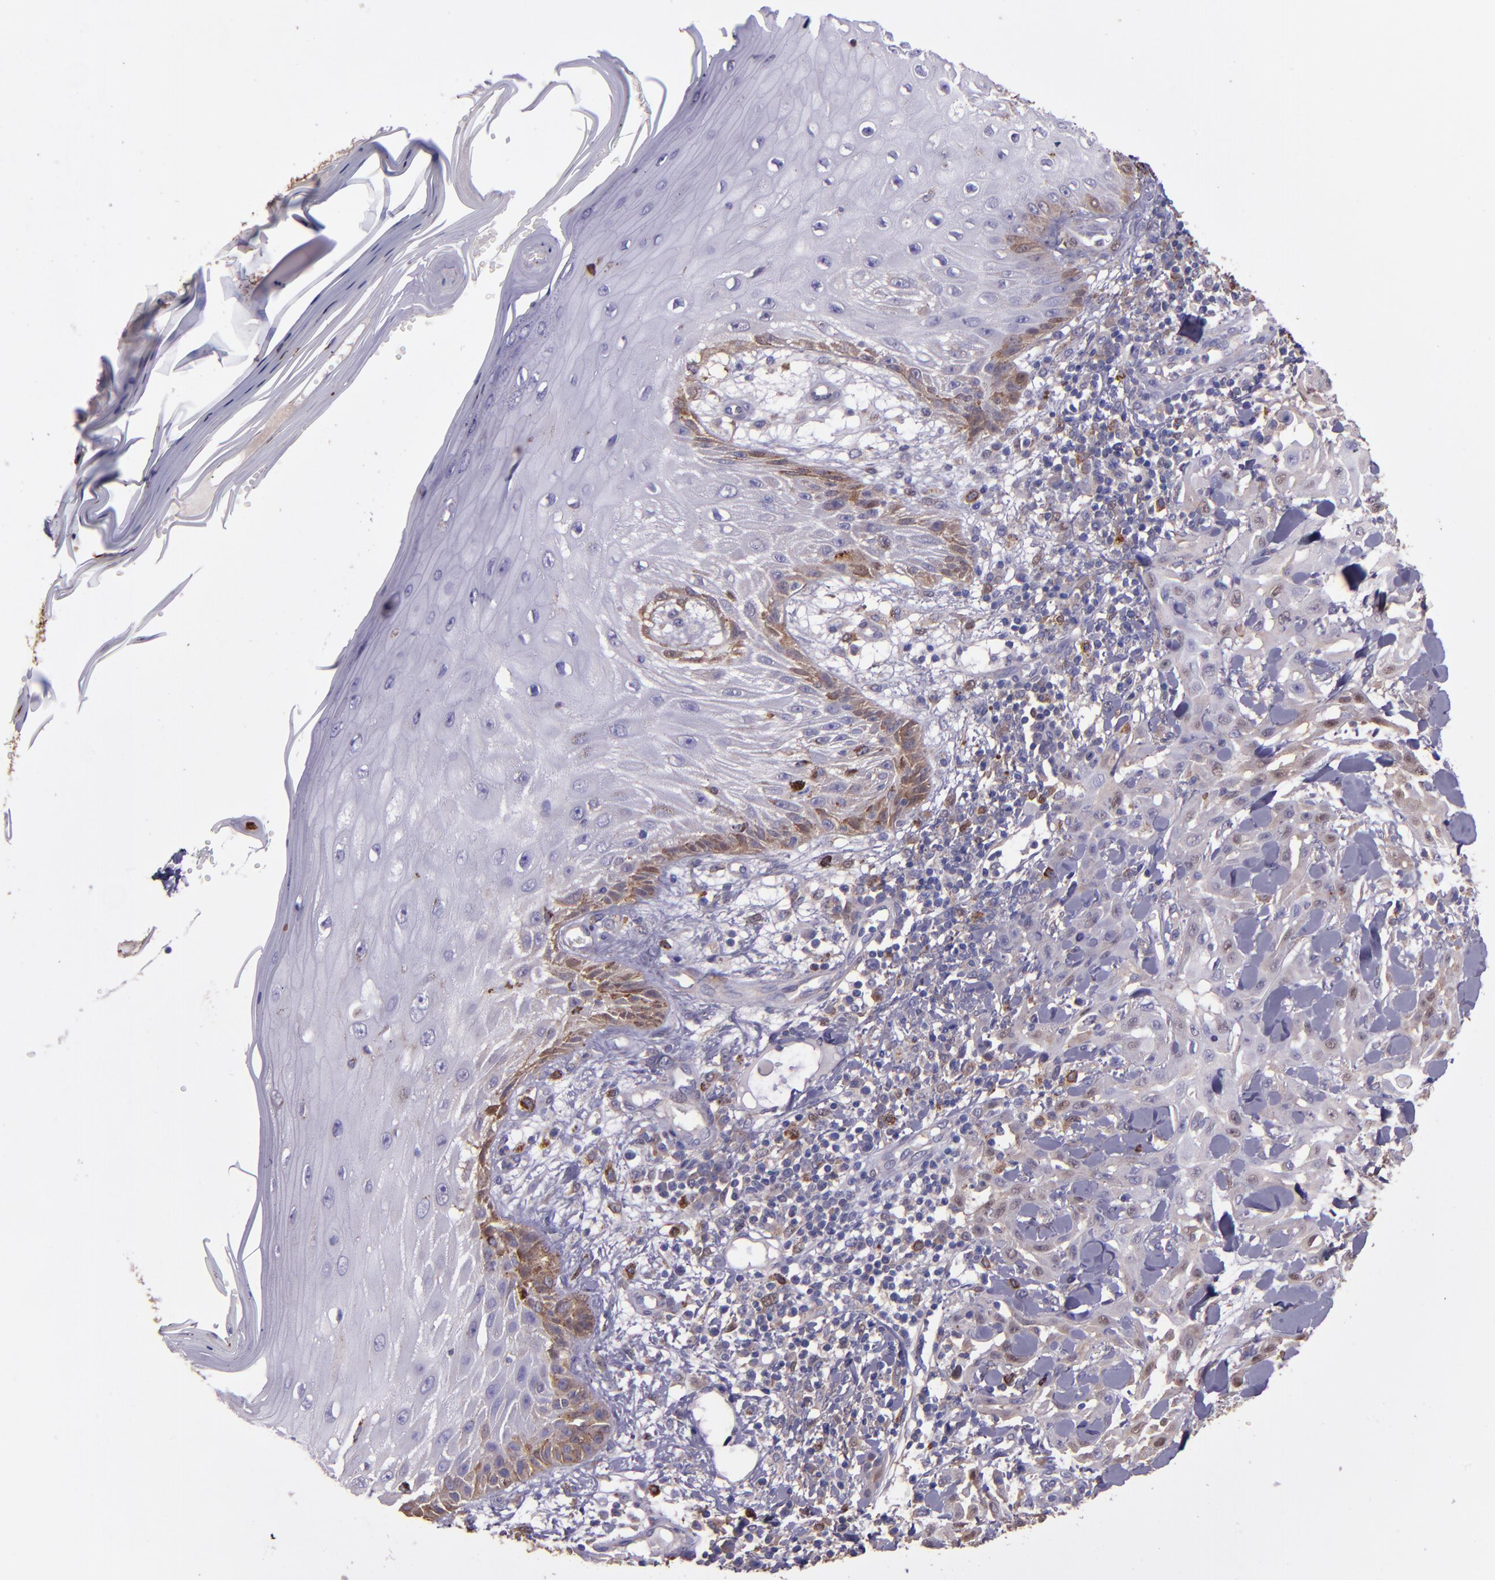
{"staining": {"intensity": "weak", "quantity": "25%-75%", "location": "cytoplasmic/membranous,nuclear"}, "tissue": "skin cancer", "cell_type": "Tumor cells", "image_type": "cancer", "snomed": [{"axis": "morphology", "description": "Squamous cell carcinoma, NOS"}, {"axis": "topography", "description": "Skin"}], "caption": "Immunohistochemistry (IHC) (DAB (3,3'-diaminobenzidine)) staining of skin squamous cell carcinoma demonstrates weak cytoplasmic/membranous and nuclear protein staining in approximately 25%-75% of tumor cells. The staining was performed using DAB (3,3'-diaminobenzidine), with brown indicating positive protein expression. Nuclei are stained blue with hematoxylin.", "gene": "WASHC1", "patient": {"sex": "male", "age": 24}}